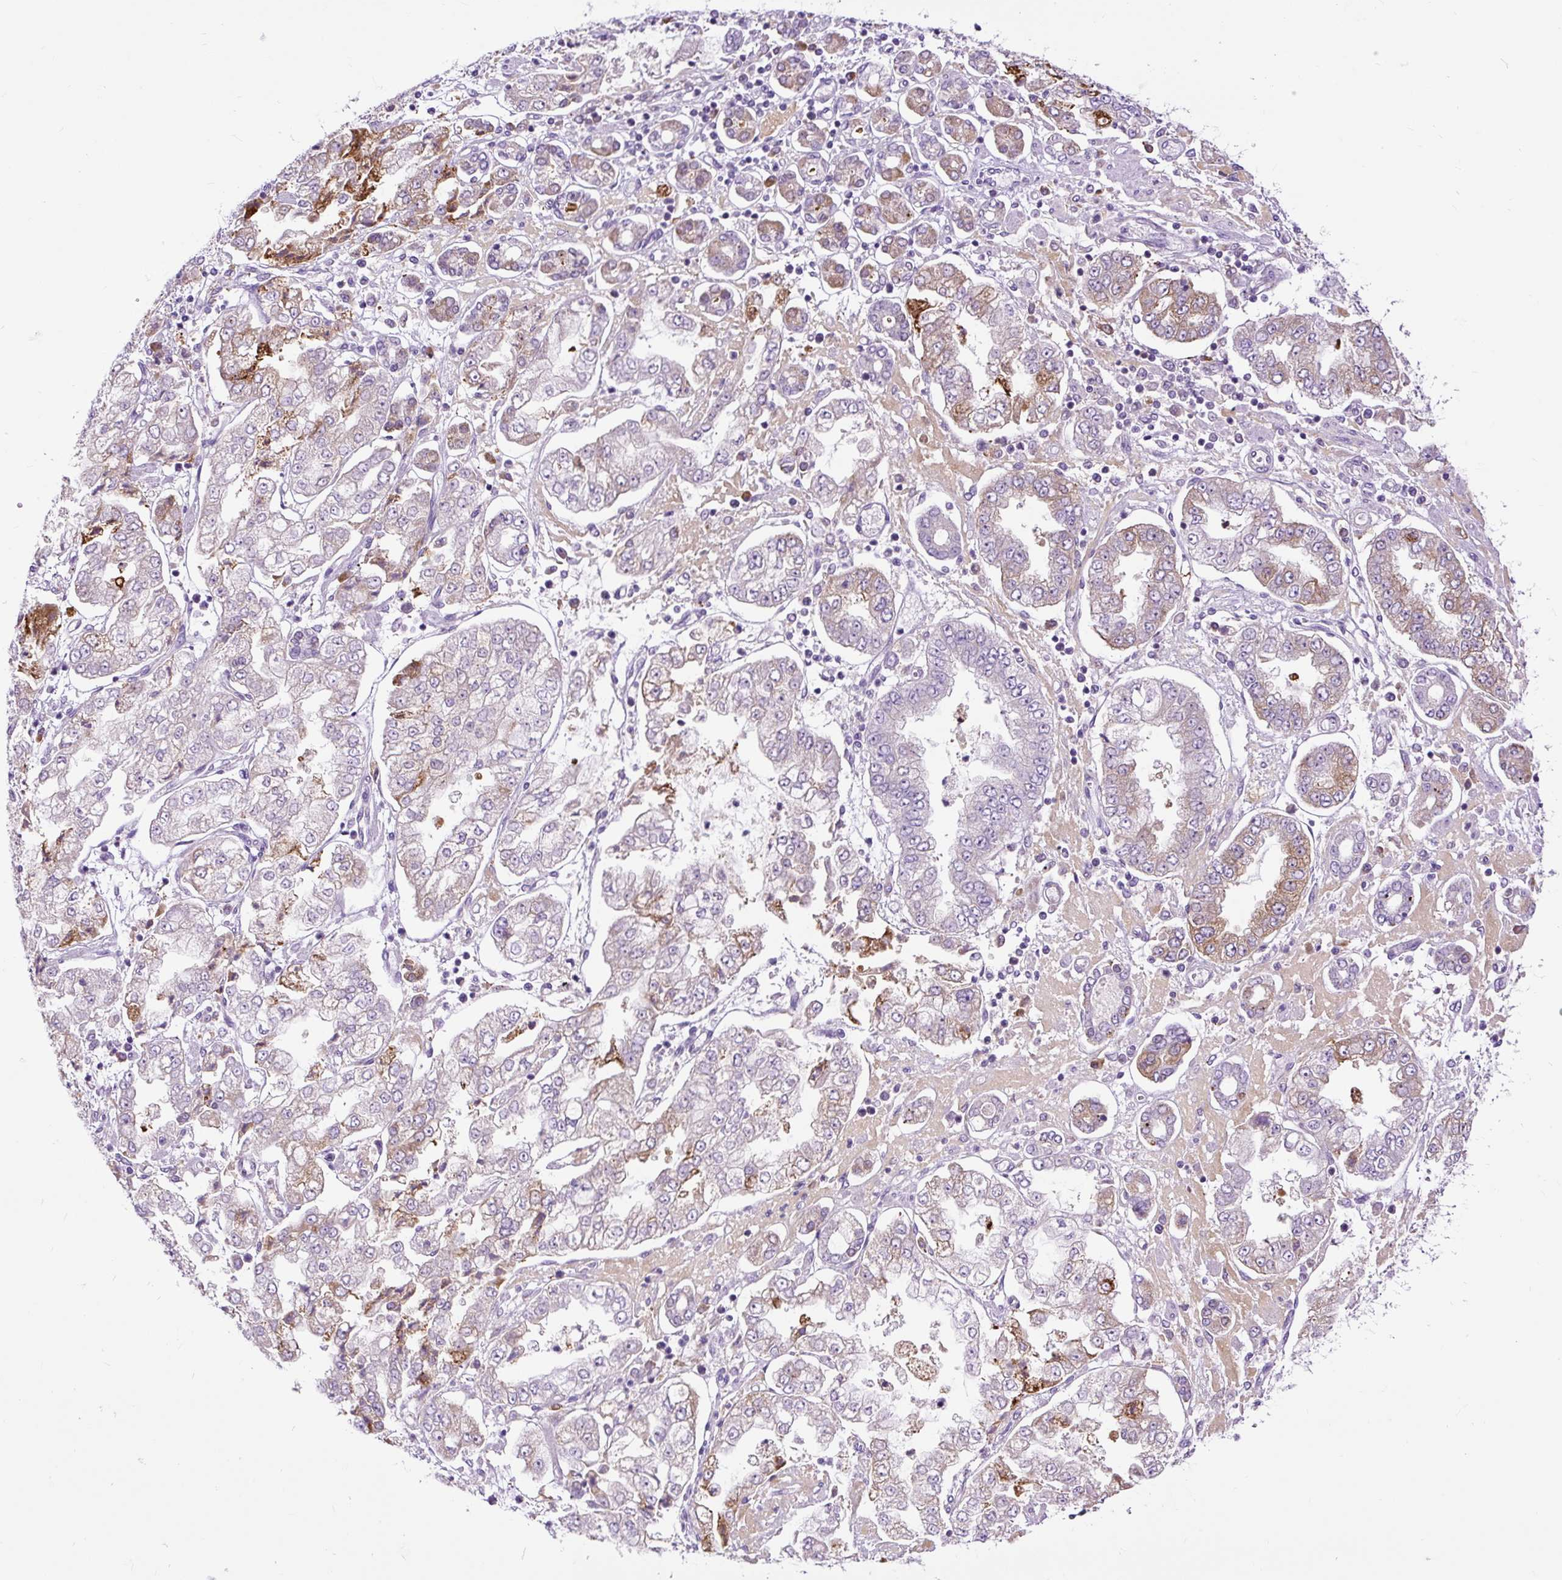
{"staining": {"intensity": "moderate", "quantity": "<25%", "location": "cytoplasmic/membranous"}, "tissue": "stomach cancer", "cell_type": "Tumor cells", "image_type": "cancer", "snomed": [{"axis": "morphology", "description": "Adenocarcinoma, NOS"}, {"axis": "topography", "description": "Stomach"}], "caption": "Protein staining exhibits moderate cytoplasmic/membranous expression in about <25% of tumor cells in stomach adenocarcinoma.", "gene": "FMC1", "patient": {"sex": "male", "age": 76}}